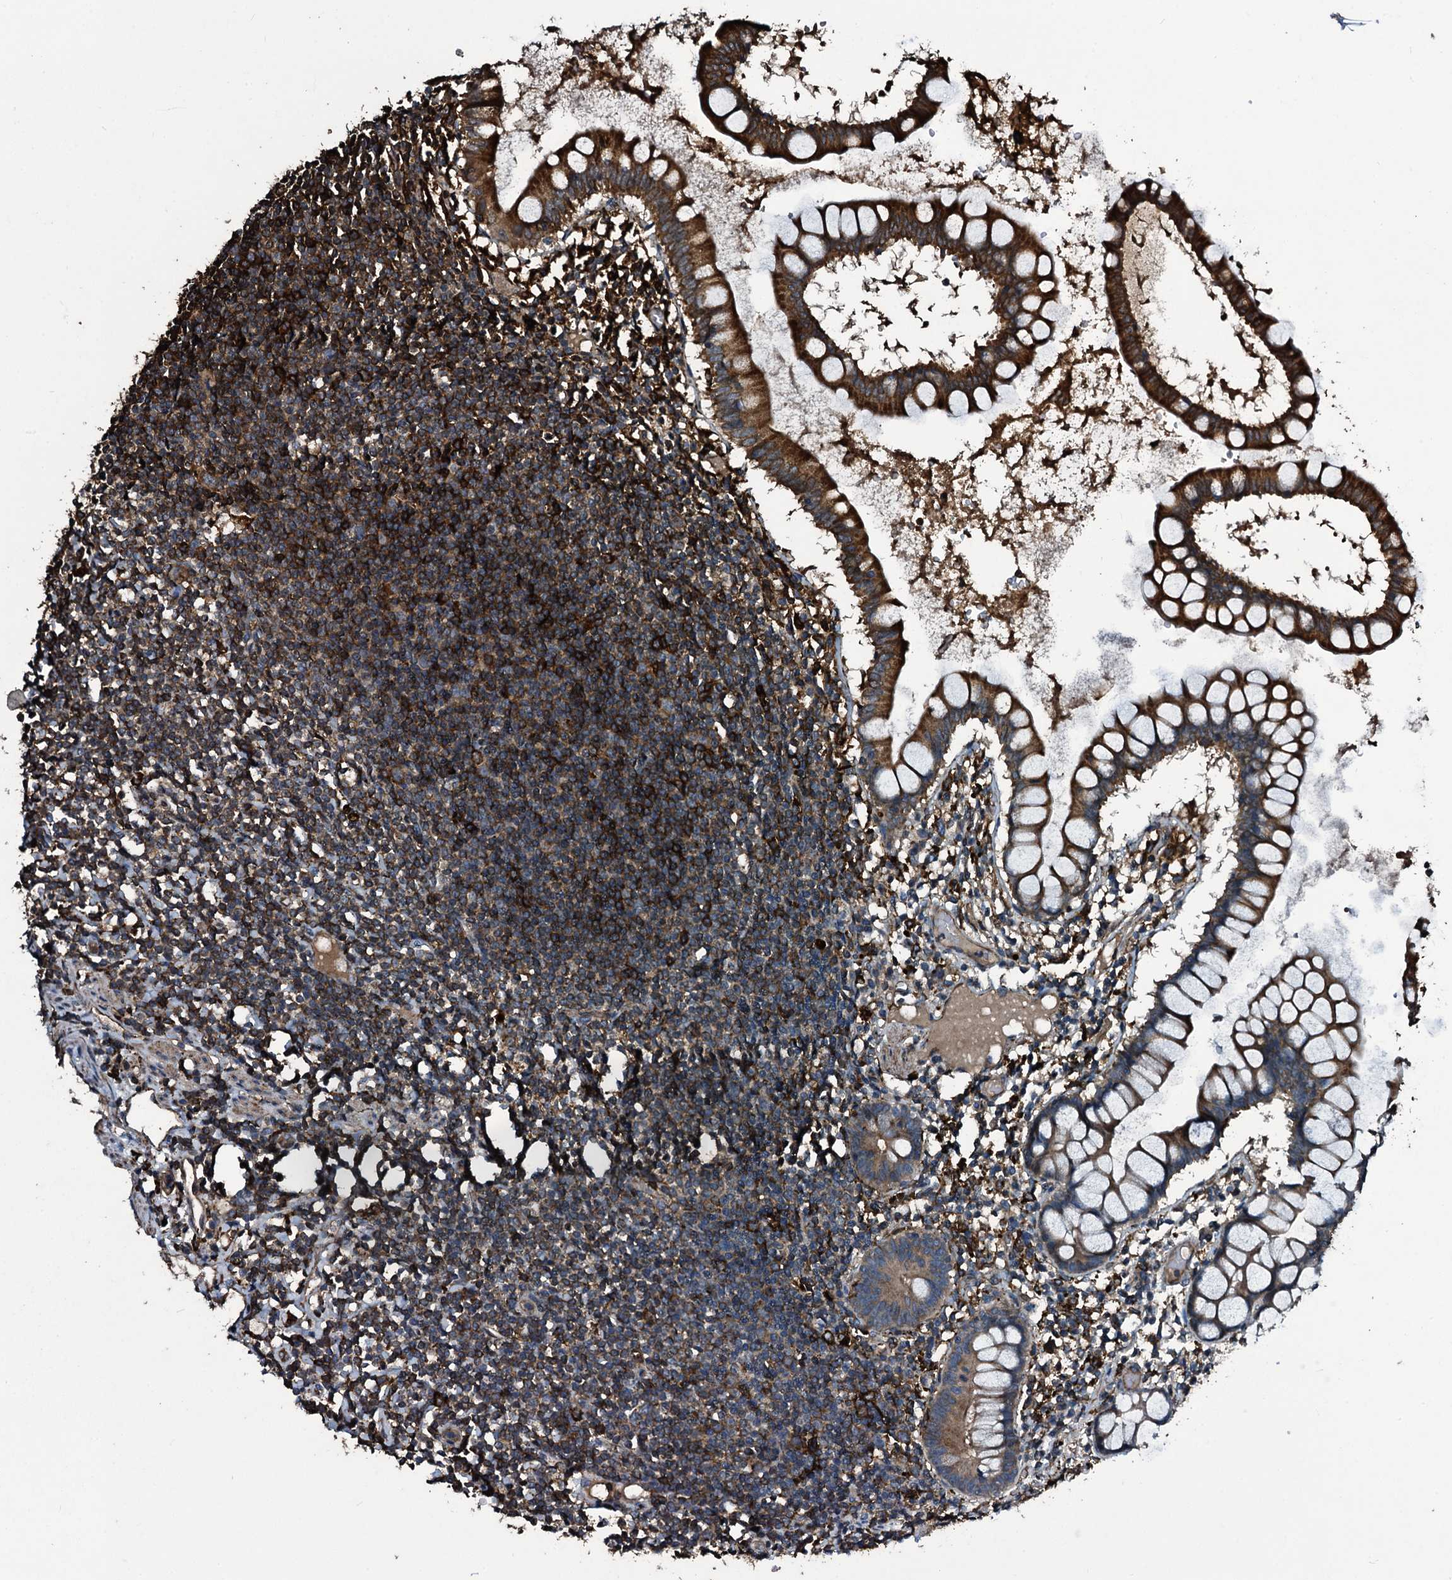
{"staining": {"intensity": "strong", "quantity": ">75%", "location": "cytoplasmic/membranous"}, "tissue": "colon", "cell_type": "Endothelial cells", "image_type": "normal", "snomed": [{"axis": "morphology", "description": "Normal tissue, NOS"}, {"axis": "morphology", "description": "Adenocarcinoma, NOS"}, {"axis": "topography", "description": "Colon"}], "caption": "The micrograph demonstrates a brown stain indicating the presence of a protein in the cytoplasmic/membranous of endothelial cells in colon. (DAB IHC, brown staining for protein, blue staining for nuclei).", "gene": "TPGS2", "patient": {"sex": "female", "age": 55}}